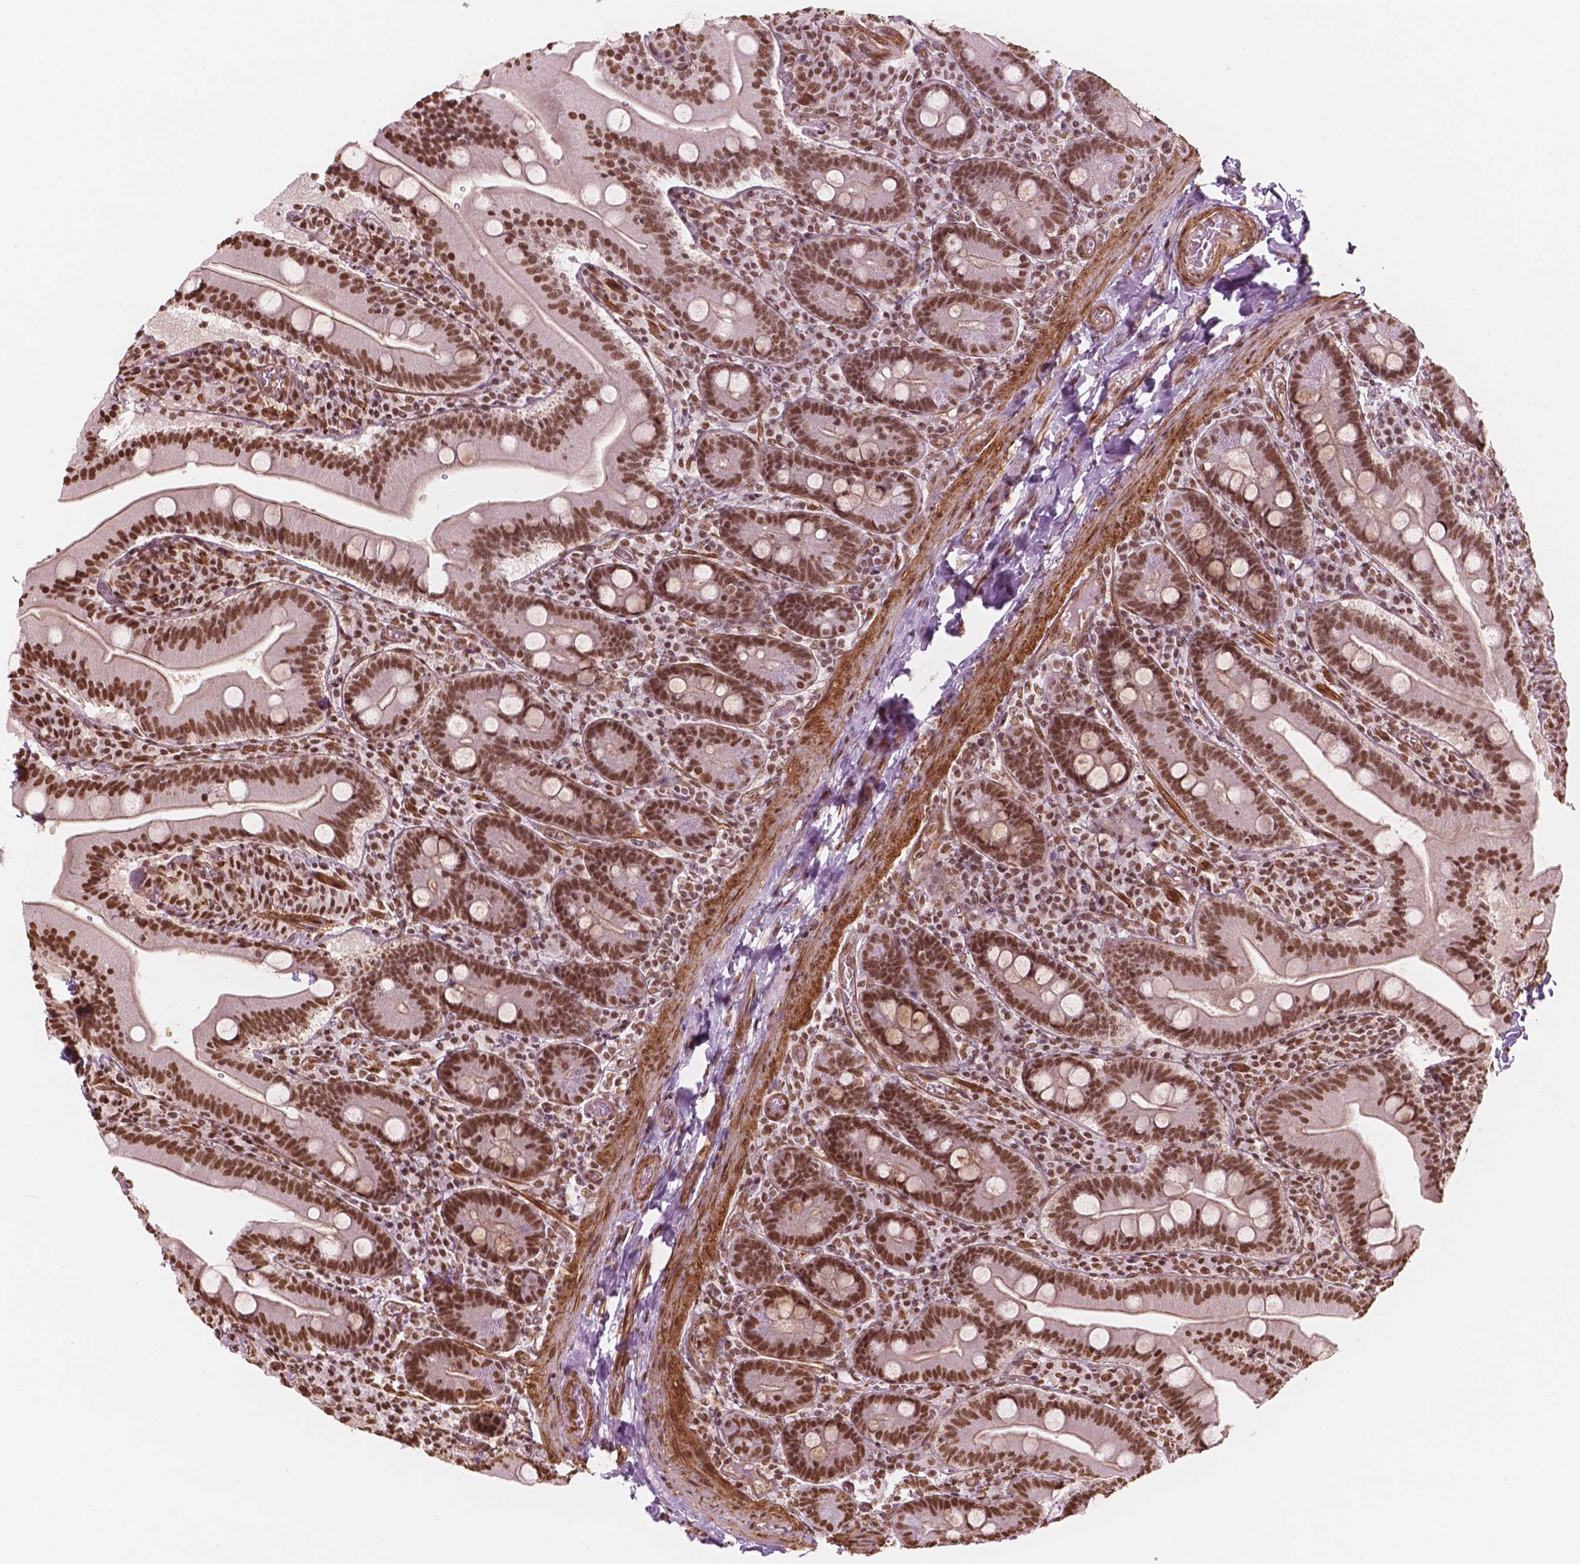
{"staining": {"intensity": "moderate", "quantity": ">75%", "location": "cytoplasmic/membranous,nuclear"}, "tissue": "small intestine", "cell_type": "Glandular cells", "image_type": "normal", "snomed": [{"axis": "morphology", "description": "Normal tissue, NOS"}, {"axis": "topography", "description": "Small intestine"}], "caption": "Benign small intestine was stained to show a protein in brown. There is medium levels of moderate cytoplasmic/membranous,nuclear expression in about >75% of glandular cells.", "gene": "GTF3C5", "patient": {"sex": "male", "age": 37}}